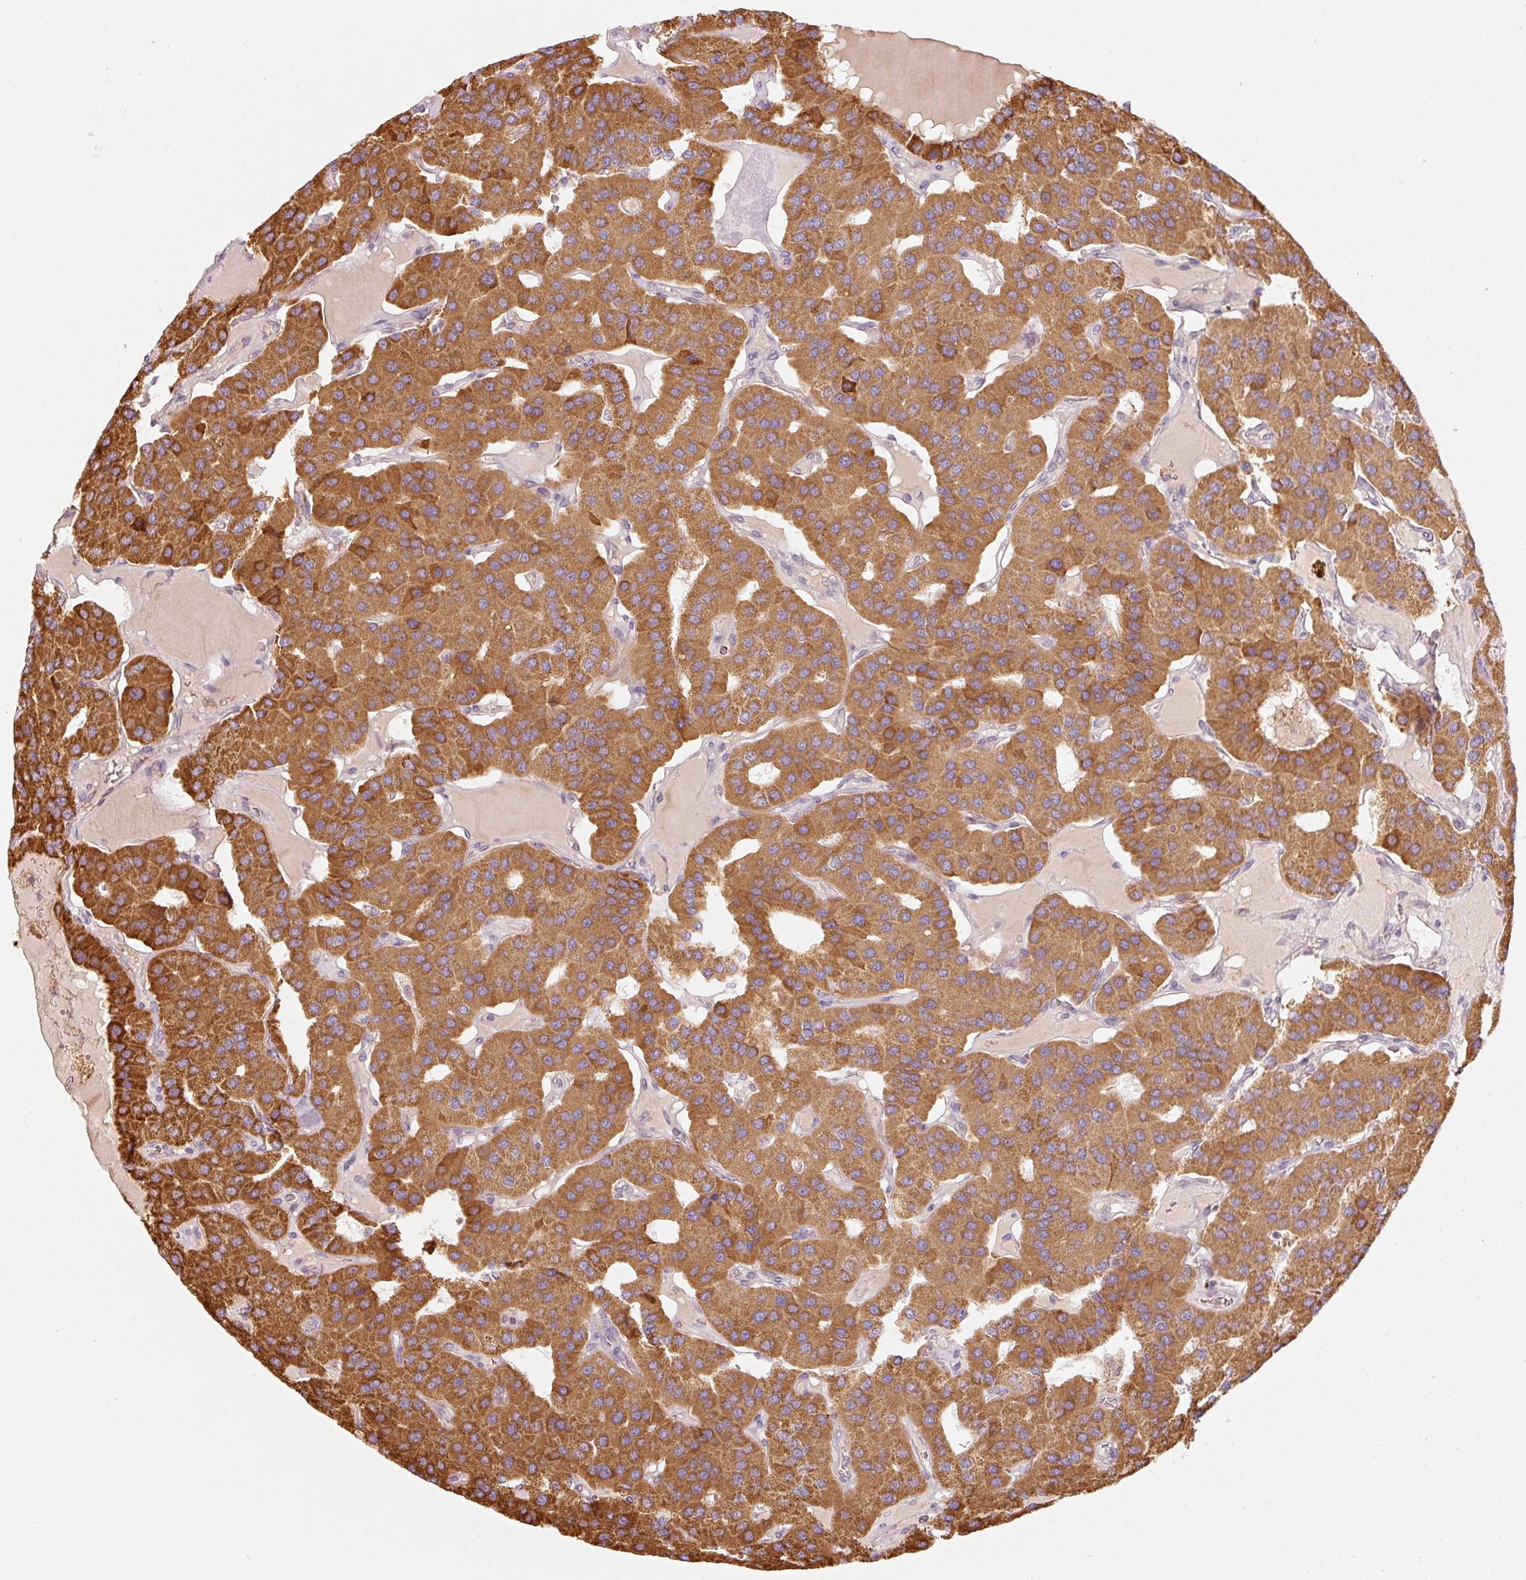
{"staining": {"intensity": "strong", "quantity": ">75%", "location": "cytoplasmic/membranous"}, "tissue": "parathyroid gland", "cell_type": "Glandular cells", "image_type": "normal", "snomed": [{"axis": "morphology", "description": "Normal tissue, NOS"}, {"axis": "morphology", "description": "Adenoma, NOS"}, {"axis": "topography", "description": "Parathyroid gland"}], "caption": "Immunohistochemical staining of benign parathyroid gland exhibits >75% levels of strong cytoplasmic/membranous protein staining in approximately >75% of glandular cells.", "gene": "C17orf98", "patient": {"sex": "female", "age": 86}}